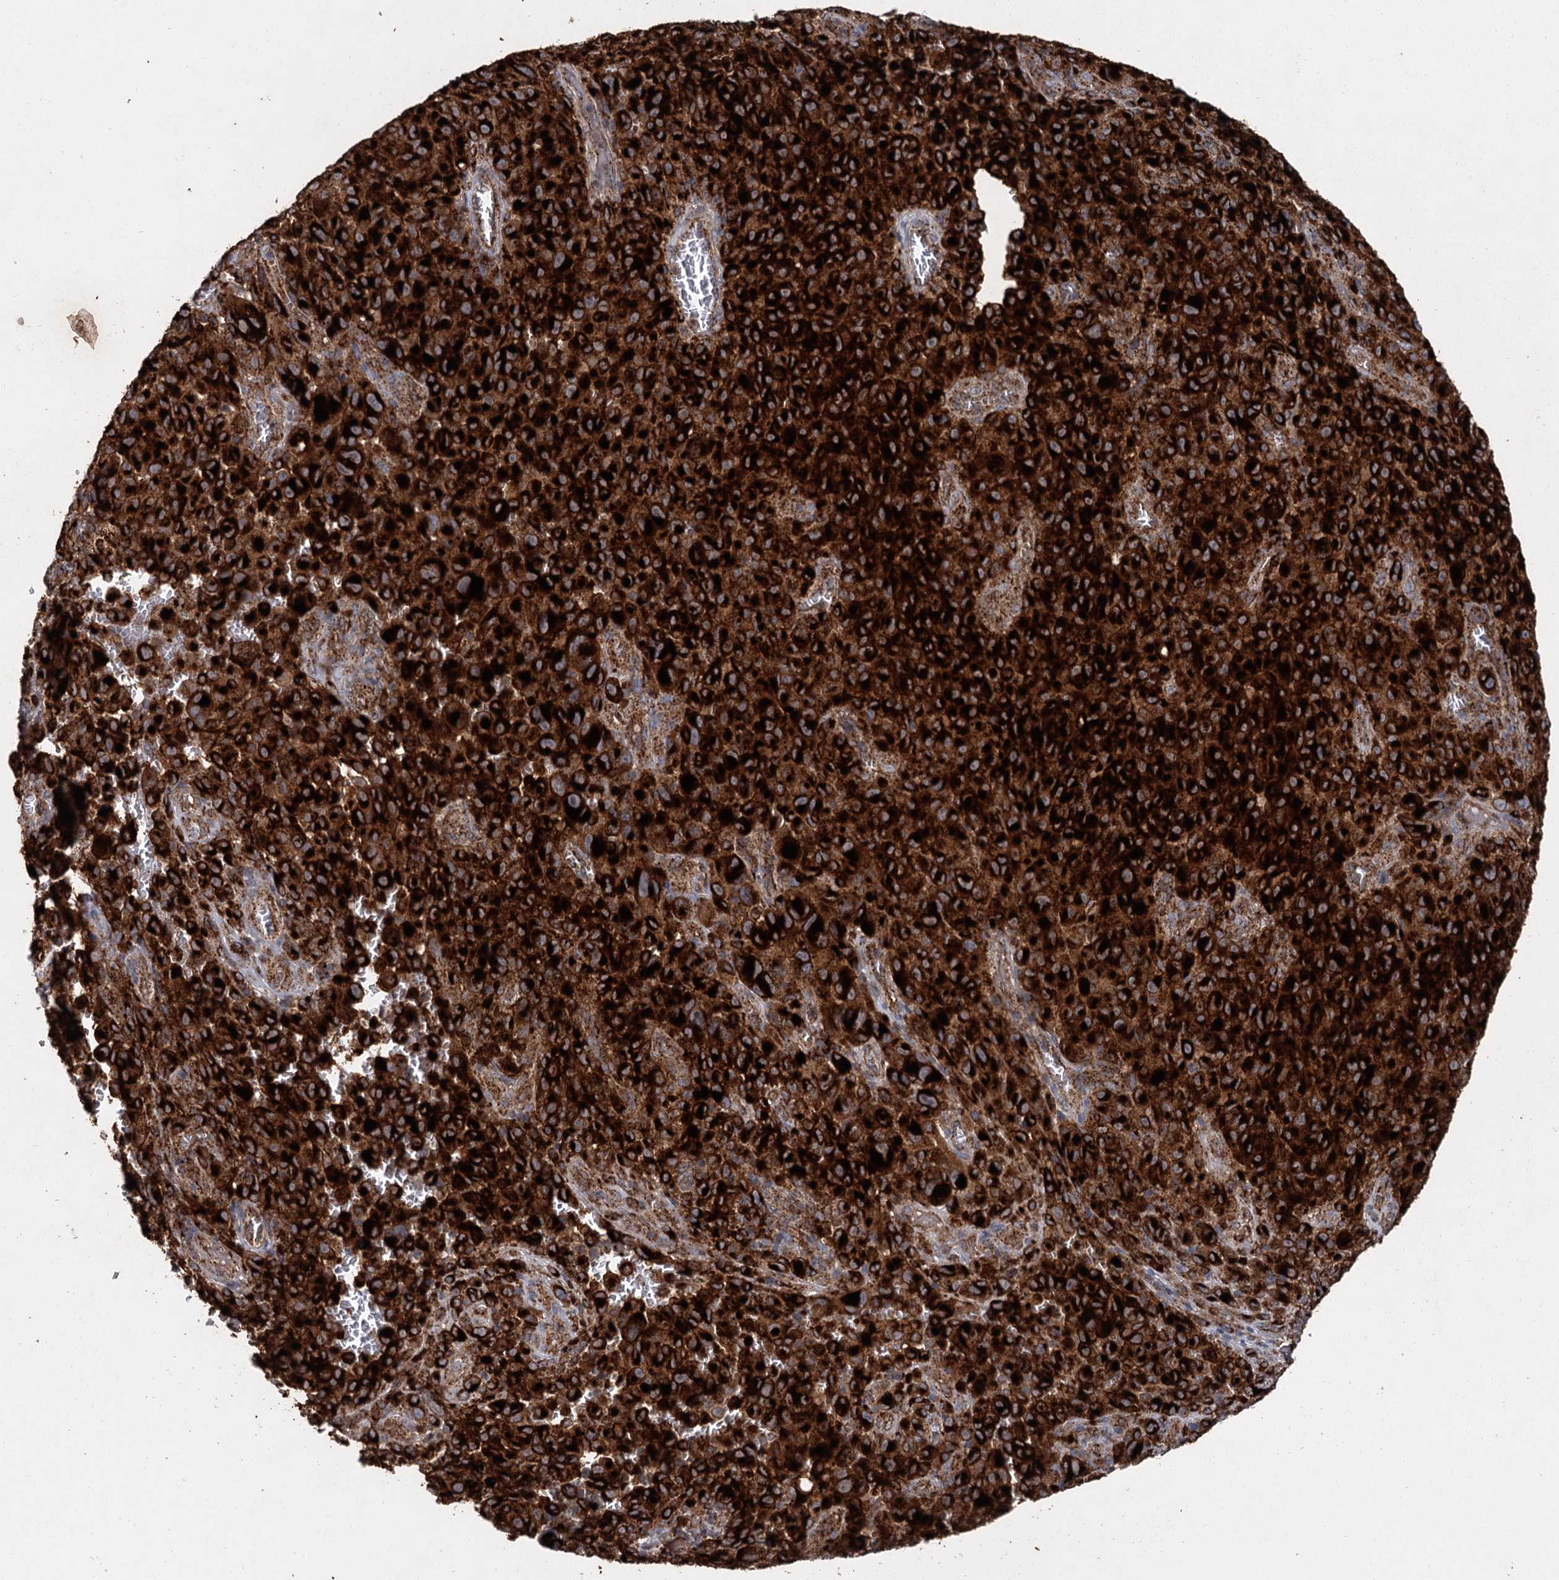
{"staining": {"intensity": "strong", "quantity": ">75%", "location": "cytoplasmic/membranous"}, "tissue": "melanoma", "cell_type": "Tumor cells", "image_type": "cancer", "snomed": [{"axis": "morphology", "description": "Malignant melanoma, NOS"}, {"axis": "topography", "description": "Skin"}], "caption": "DAB (3,3'-diaminobenzidine) immunohistochemical staining of human melanoma demonstrates strong cytoplasmic/membranous protein positivity in about >75% of tumor cells. The staining is performed using DAB brown chromogen to label protein expression. The nuclei are counter-stained blue using hematoxylin.", "gene": "GBA1", "patient": {"sex": "female", "age": 82}}